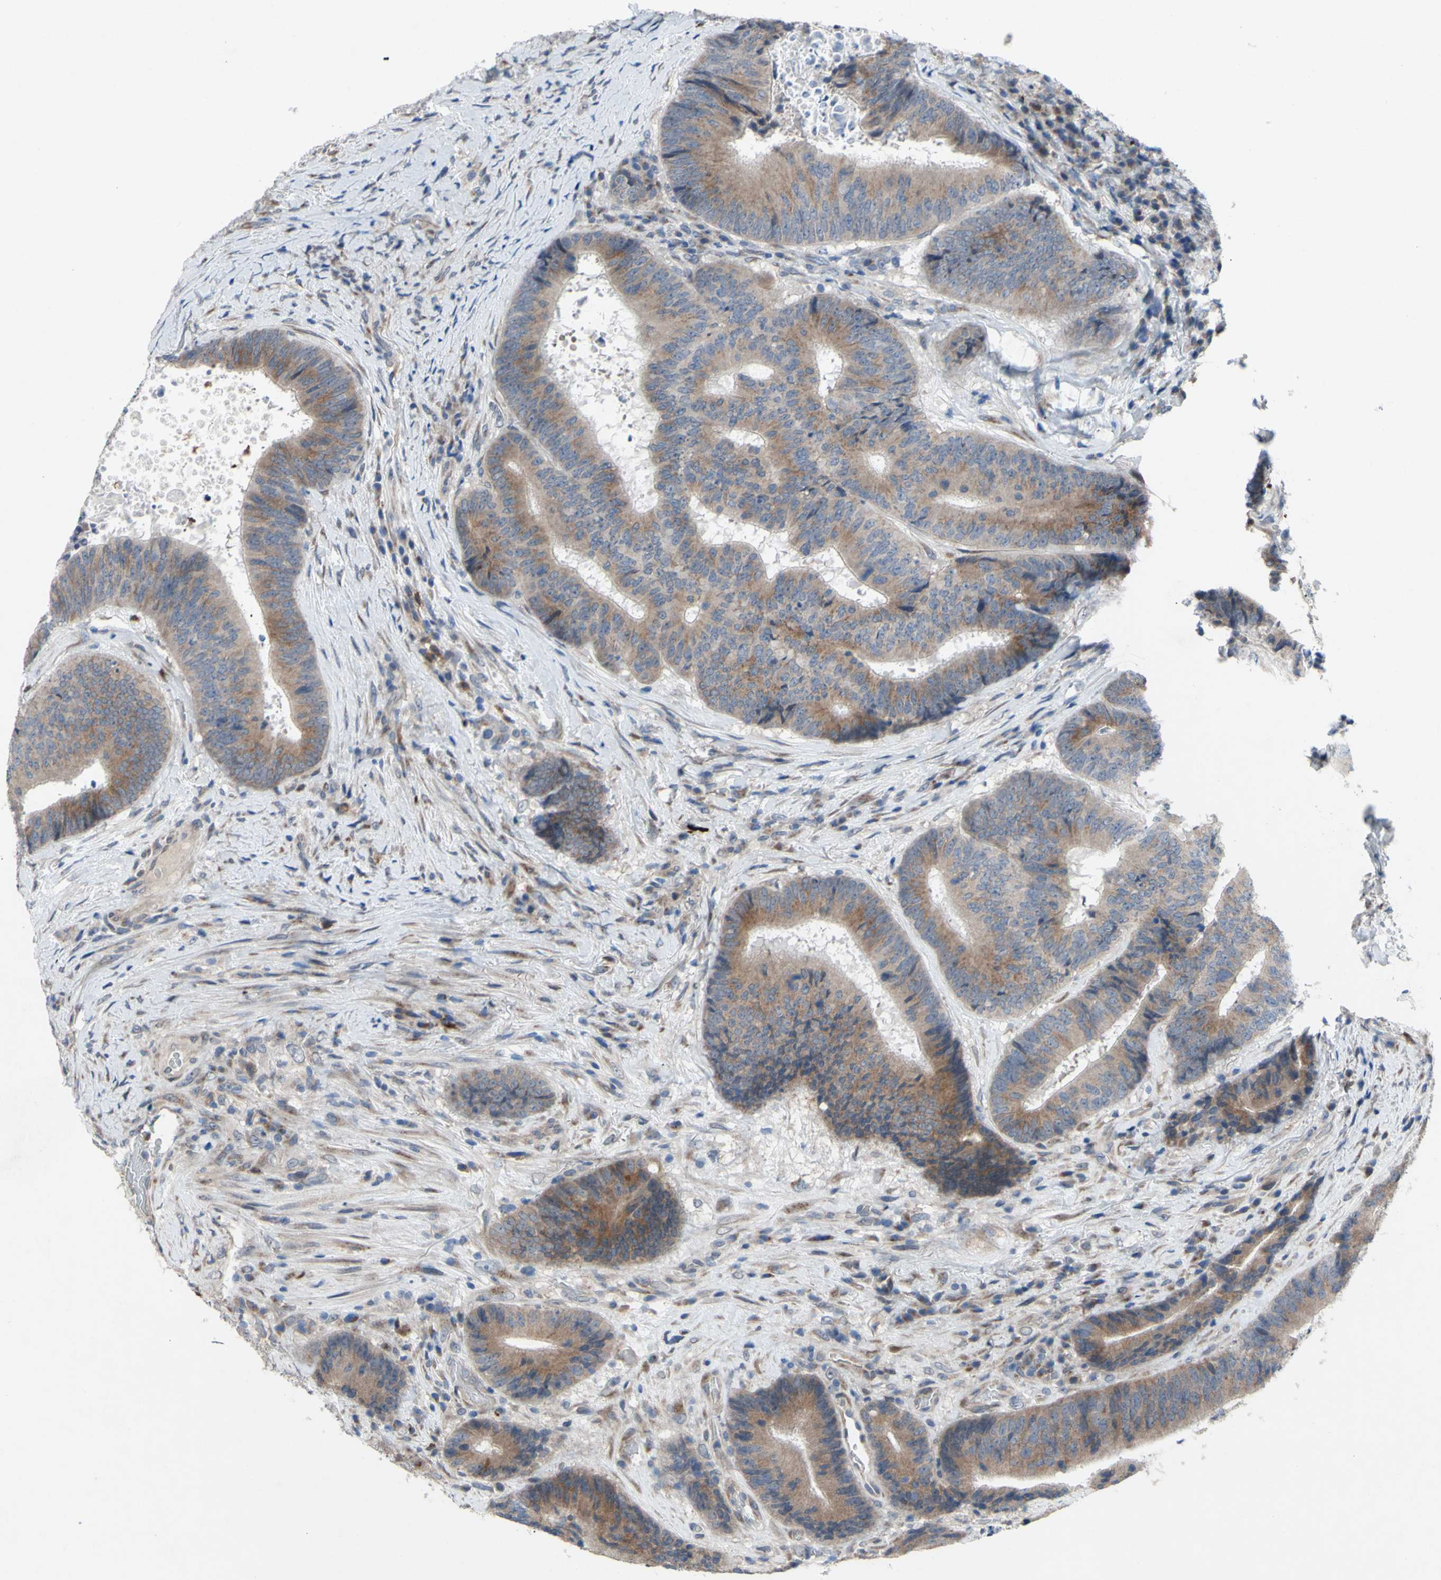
{"staining": {"intensity": "moderate", "quantity": ">75%", "location": "cytoplasmic/membranous"}, "tissue": "colorectal cancer", "cell_type": "Tumor cells", "image_type": "cancer", "snomed": [{"axis": "morphology", "description": "Adenocarcinoma, NOS"}, {"axis": "topography", "description": "Rectum"}], "caption": "Protein analysis of colorectal cancer tissue demonstrates moderate cytoplasmic/membranous expression in about >75% of tumor cells. The staining is performed using DAB brown chromogen to label protein expression. The nuclei are counter-stained blue using hematoxylin.", "gene": "GRAMD2B", "patient": {"sex": "male", "age": 72}}